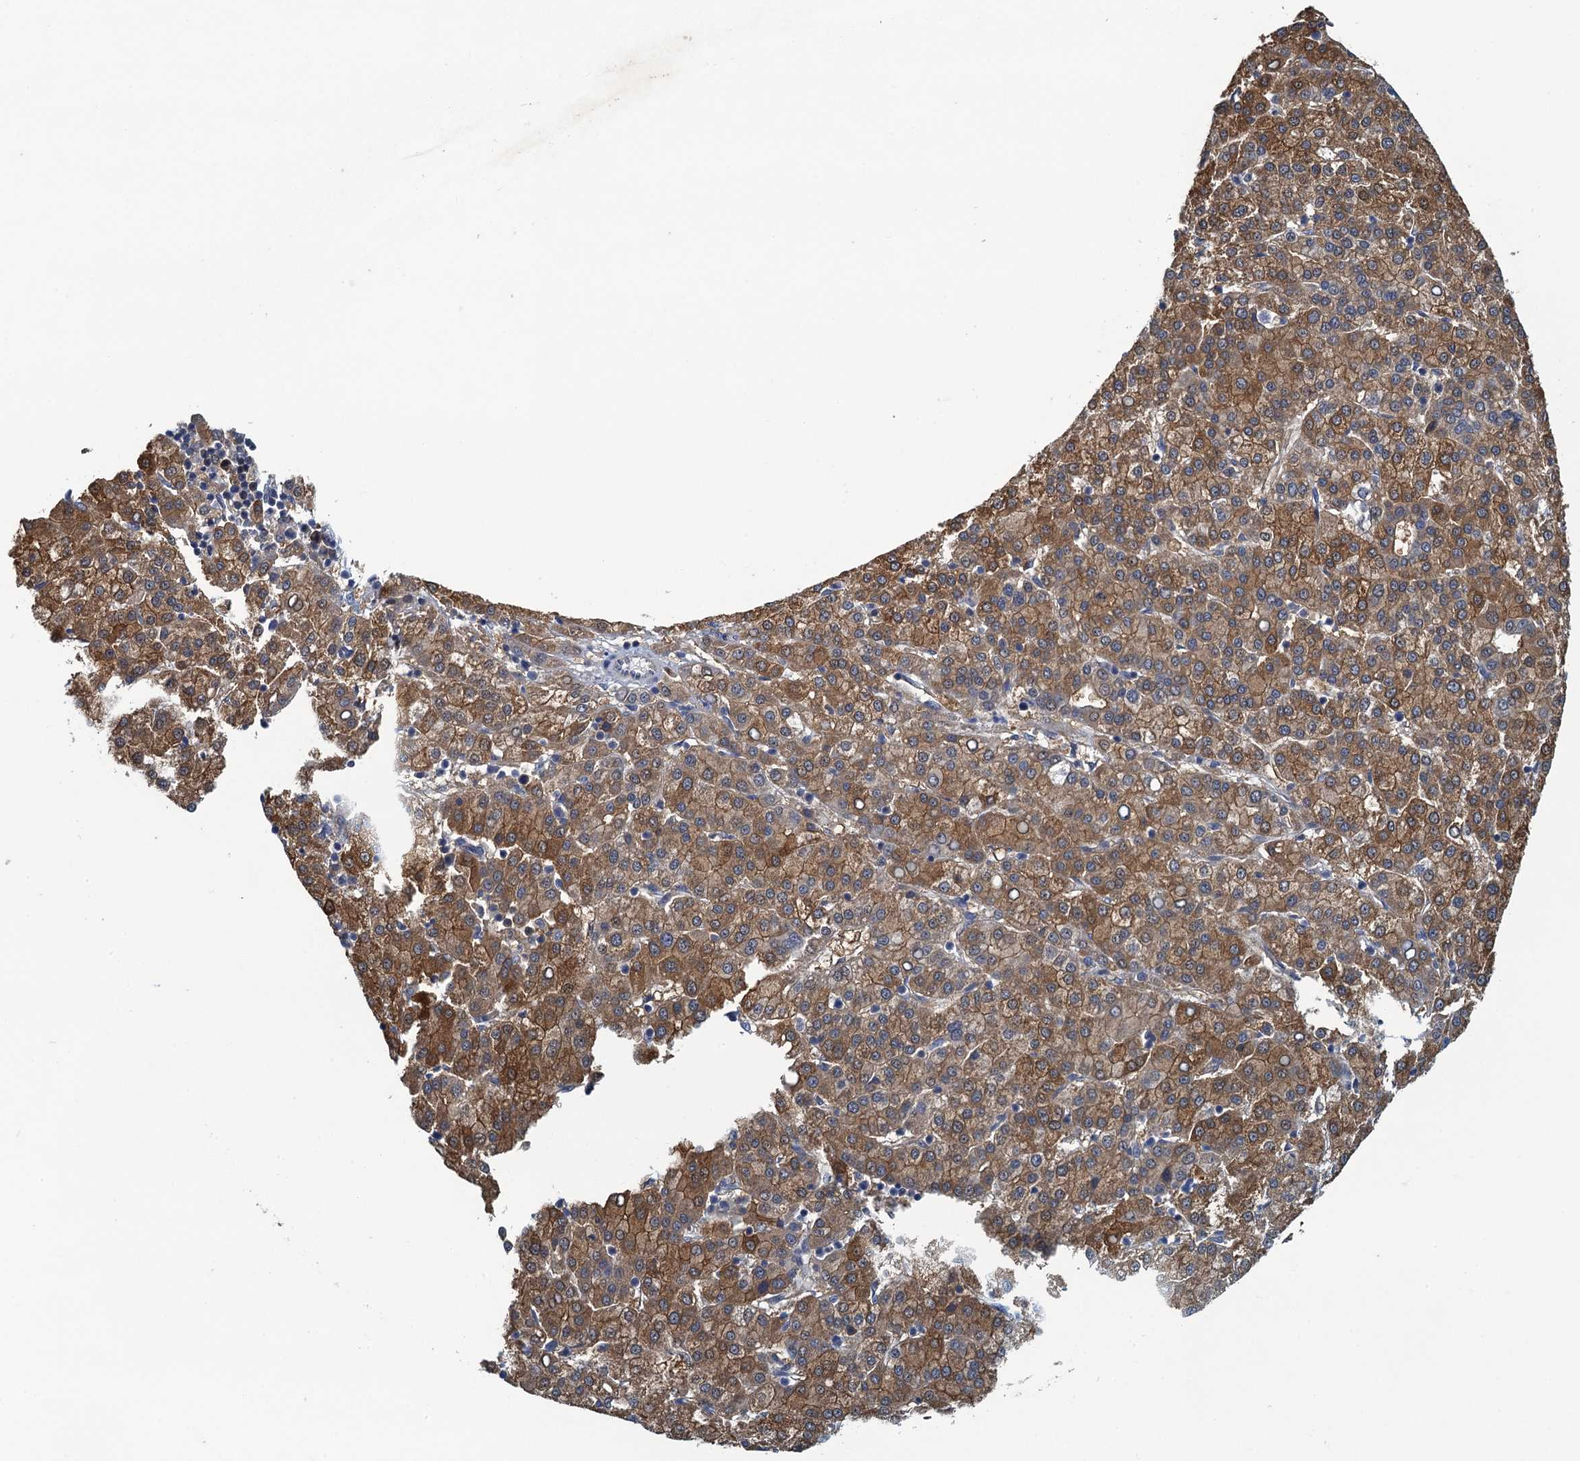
{"staining": {"intensity": "moderate", "quantity": ">75%", "location": "cytoplasmic/membranous"}, "tissue": "liver cancer", "cell_type": "Tumor cells", "image_type": "cancer", "snomed": [{"axis": "morphology", "description": "Carcinoma, Hepatocellular, NOS"}, {"axis": "topography", "description": "Liver"}], "caption": "There is medium levels of moderate cytoplasmic/membranous staining in tumor cells of hepatocellular carcinoma (liver), as demonstrated by immunohistochemical staining (brown color).", "gene": "NCKAP1L", "patient": {"sex": "female", "age": 58}}